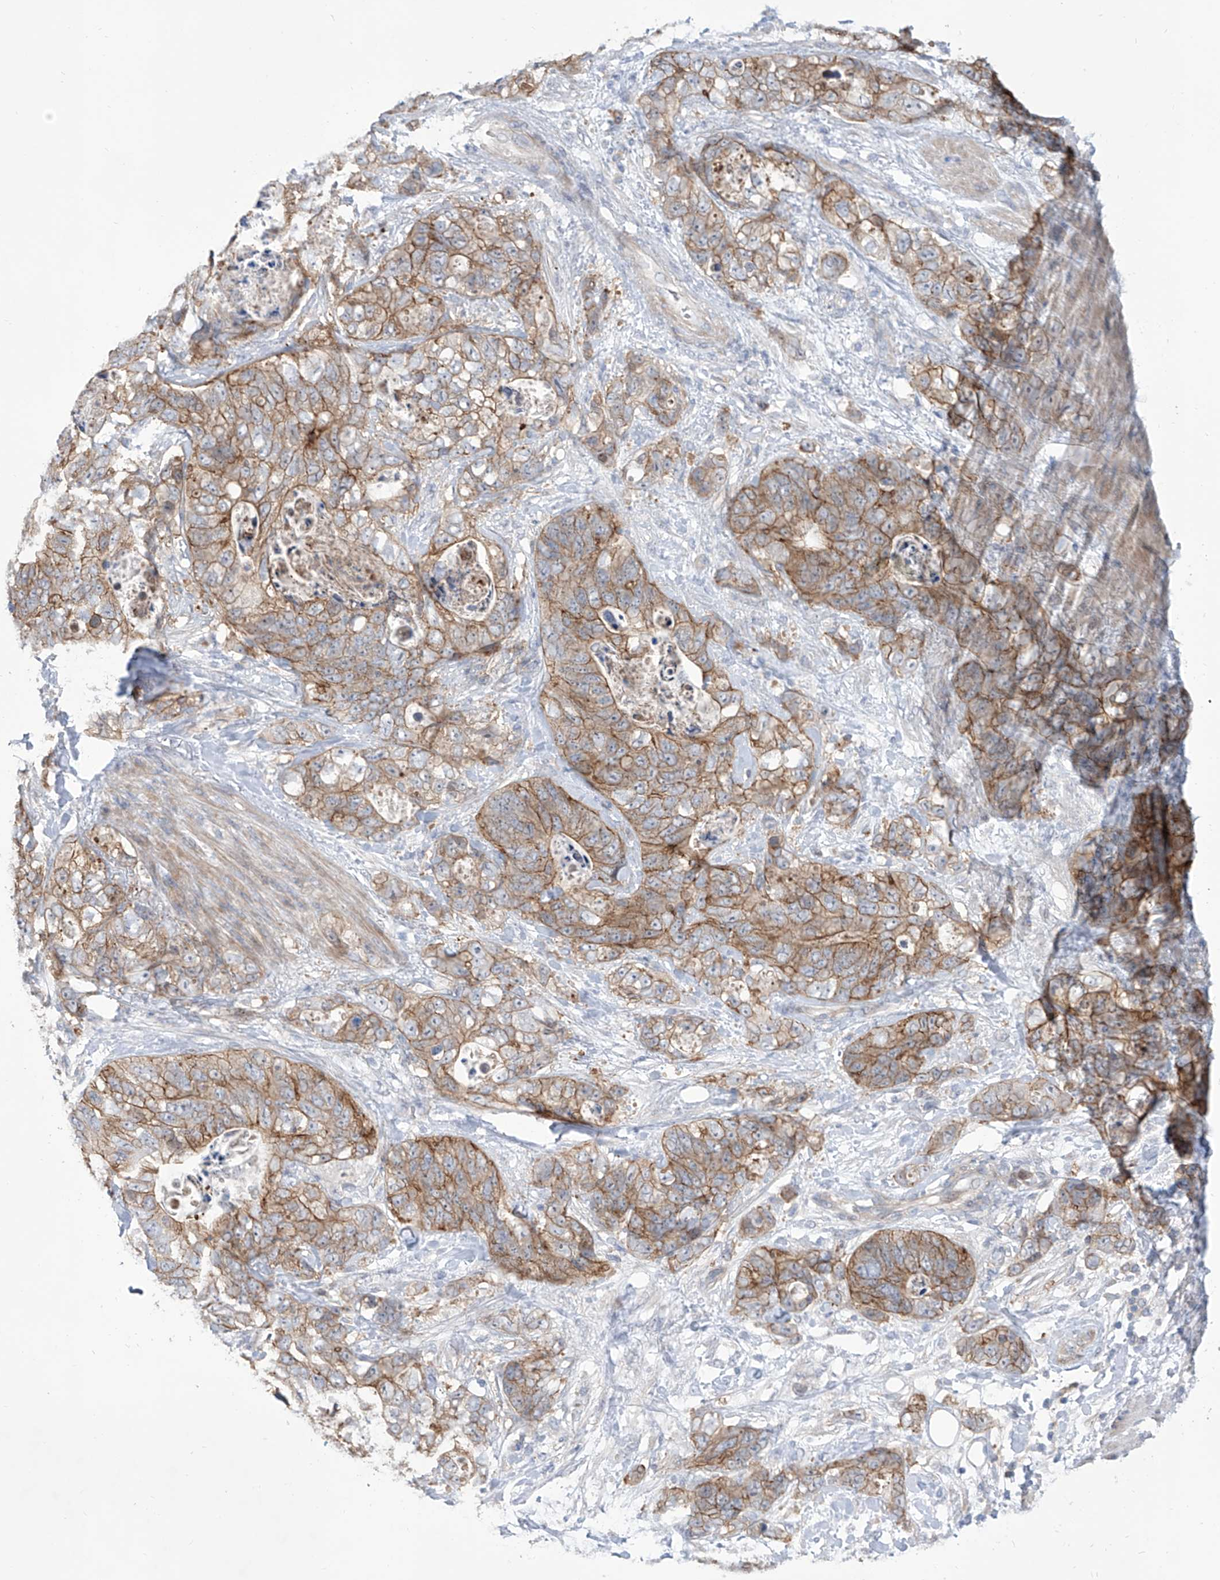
{"staining": {"intensity": "moderate", "quantity": ">75%", "location": "cytoplasmic/membranous"}, "tissue": "stomach cancer", "cell_type": "Tumor cells", "image_type": "cancer", "snomed": [{"axis": "morphology", "description": "Normal tissue, NOS"}, {"axis": "morphology", "description": "Adenocarcinoma, NOS"}, {"axis": "topography", "description": "Stomach"}], "caption": "This photomicrograph displays adenocarcinoma (stomach) stained with immunohistochemistry (IHC) to label a protein in brown. The cytoplasmic/membranous of tumor cells show moderate positivity for the protein. Nuclei are counter-stained blue.", "gene": "LRRC1", "patient": {"sex": "female", "age": 89}}